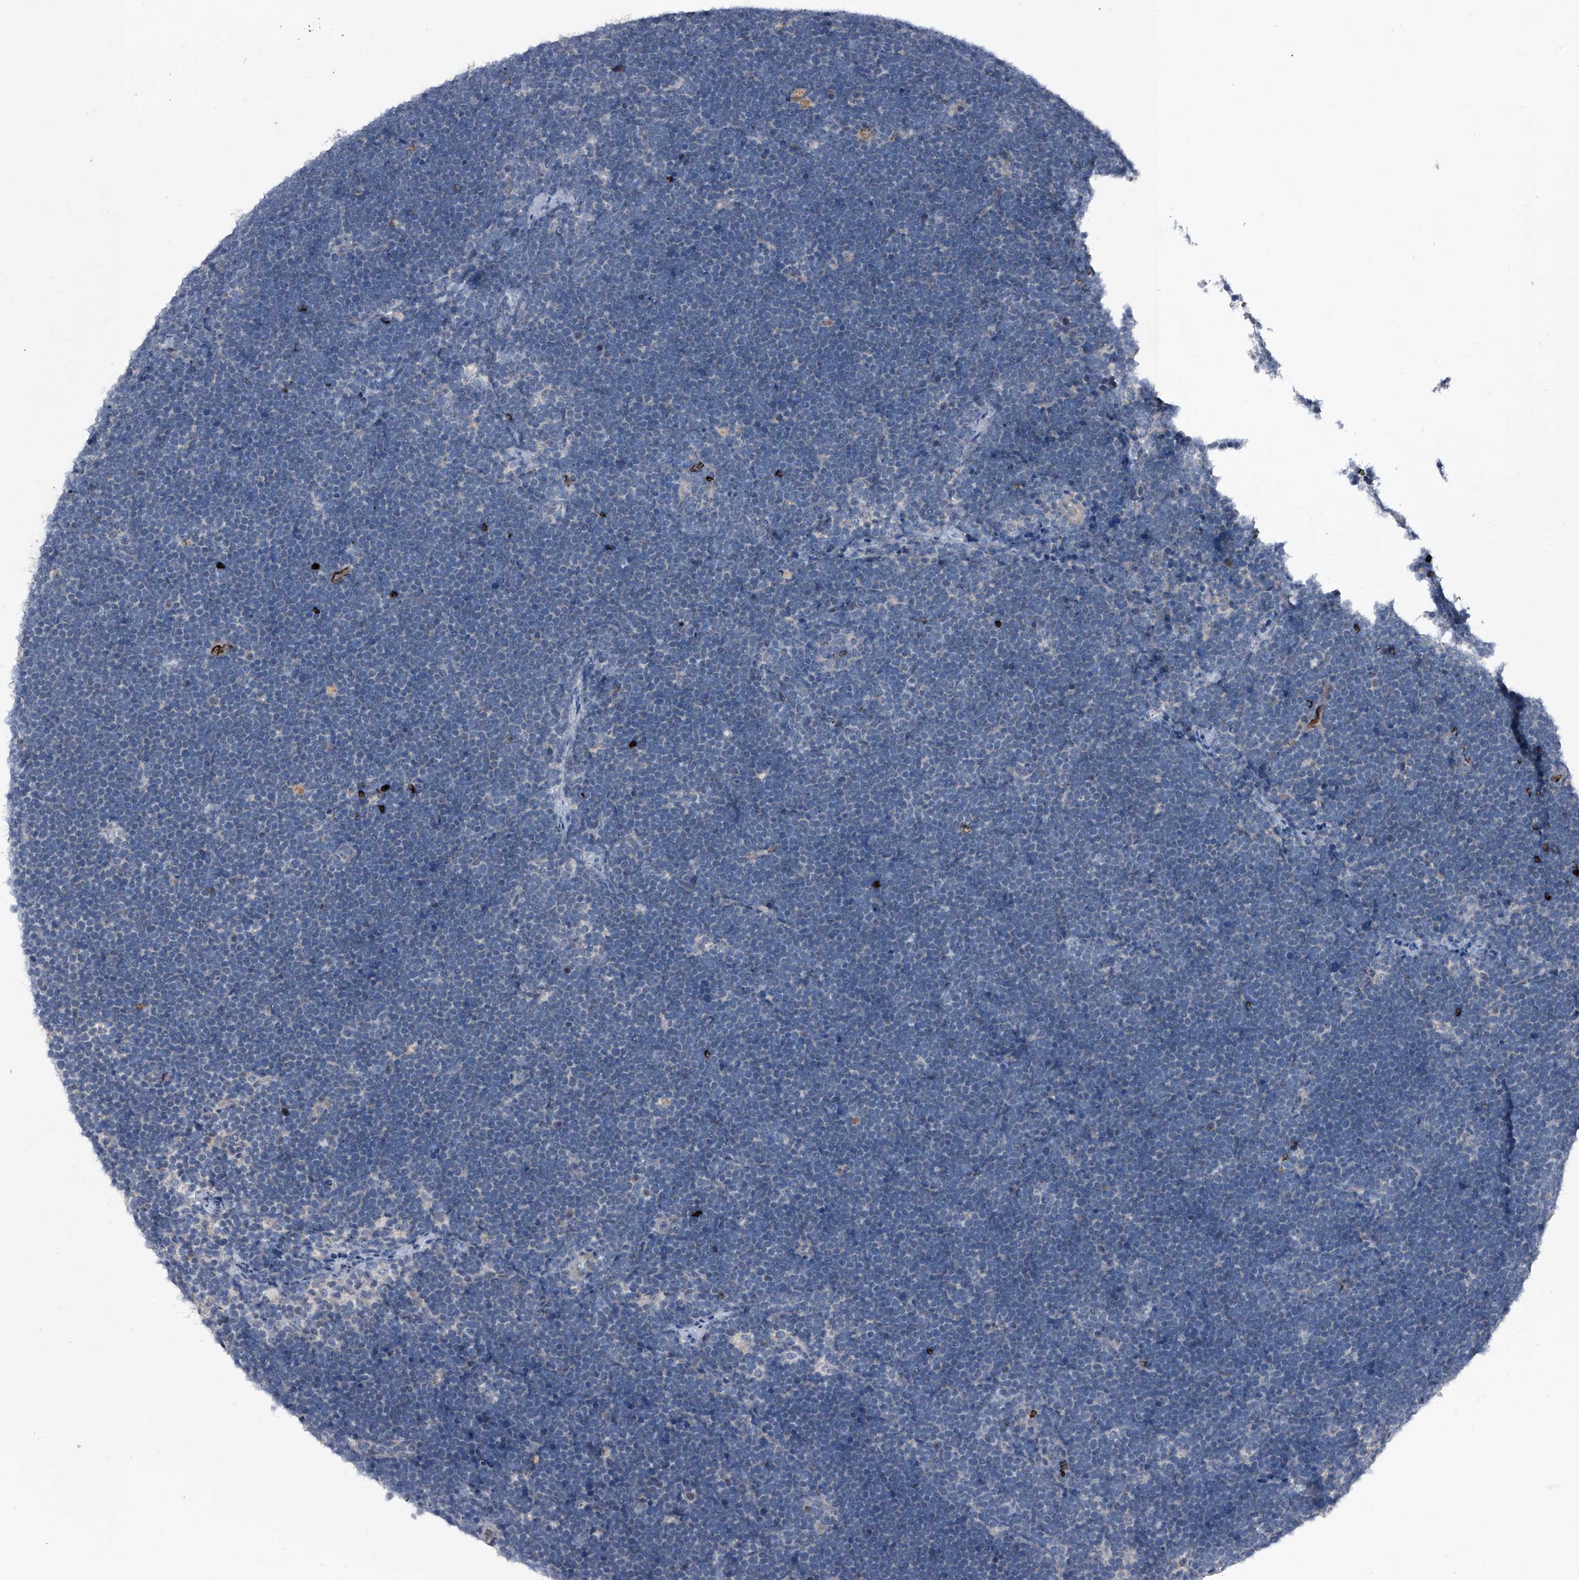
{"staining": {"intensity": "negative", "quantity": "none", "location": "none"}, "tissue": "lymphoma", "cell_type": "Tumor cells", "image_type": "cancer", "snomed": [{"axis": "morphology", "description": "Malignant lymphoma, non-Hodgkin's type, High grade"}, {"axis": "topography", "description": "Lymph node"}], "caption": "Tumor cells are negative for brown protein staining in lymphoma.", "gene": "CEP85L", "patient": {"sex": "male", "age": 13}}